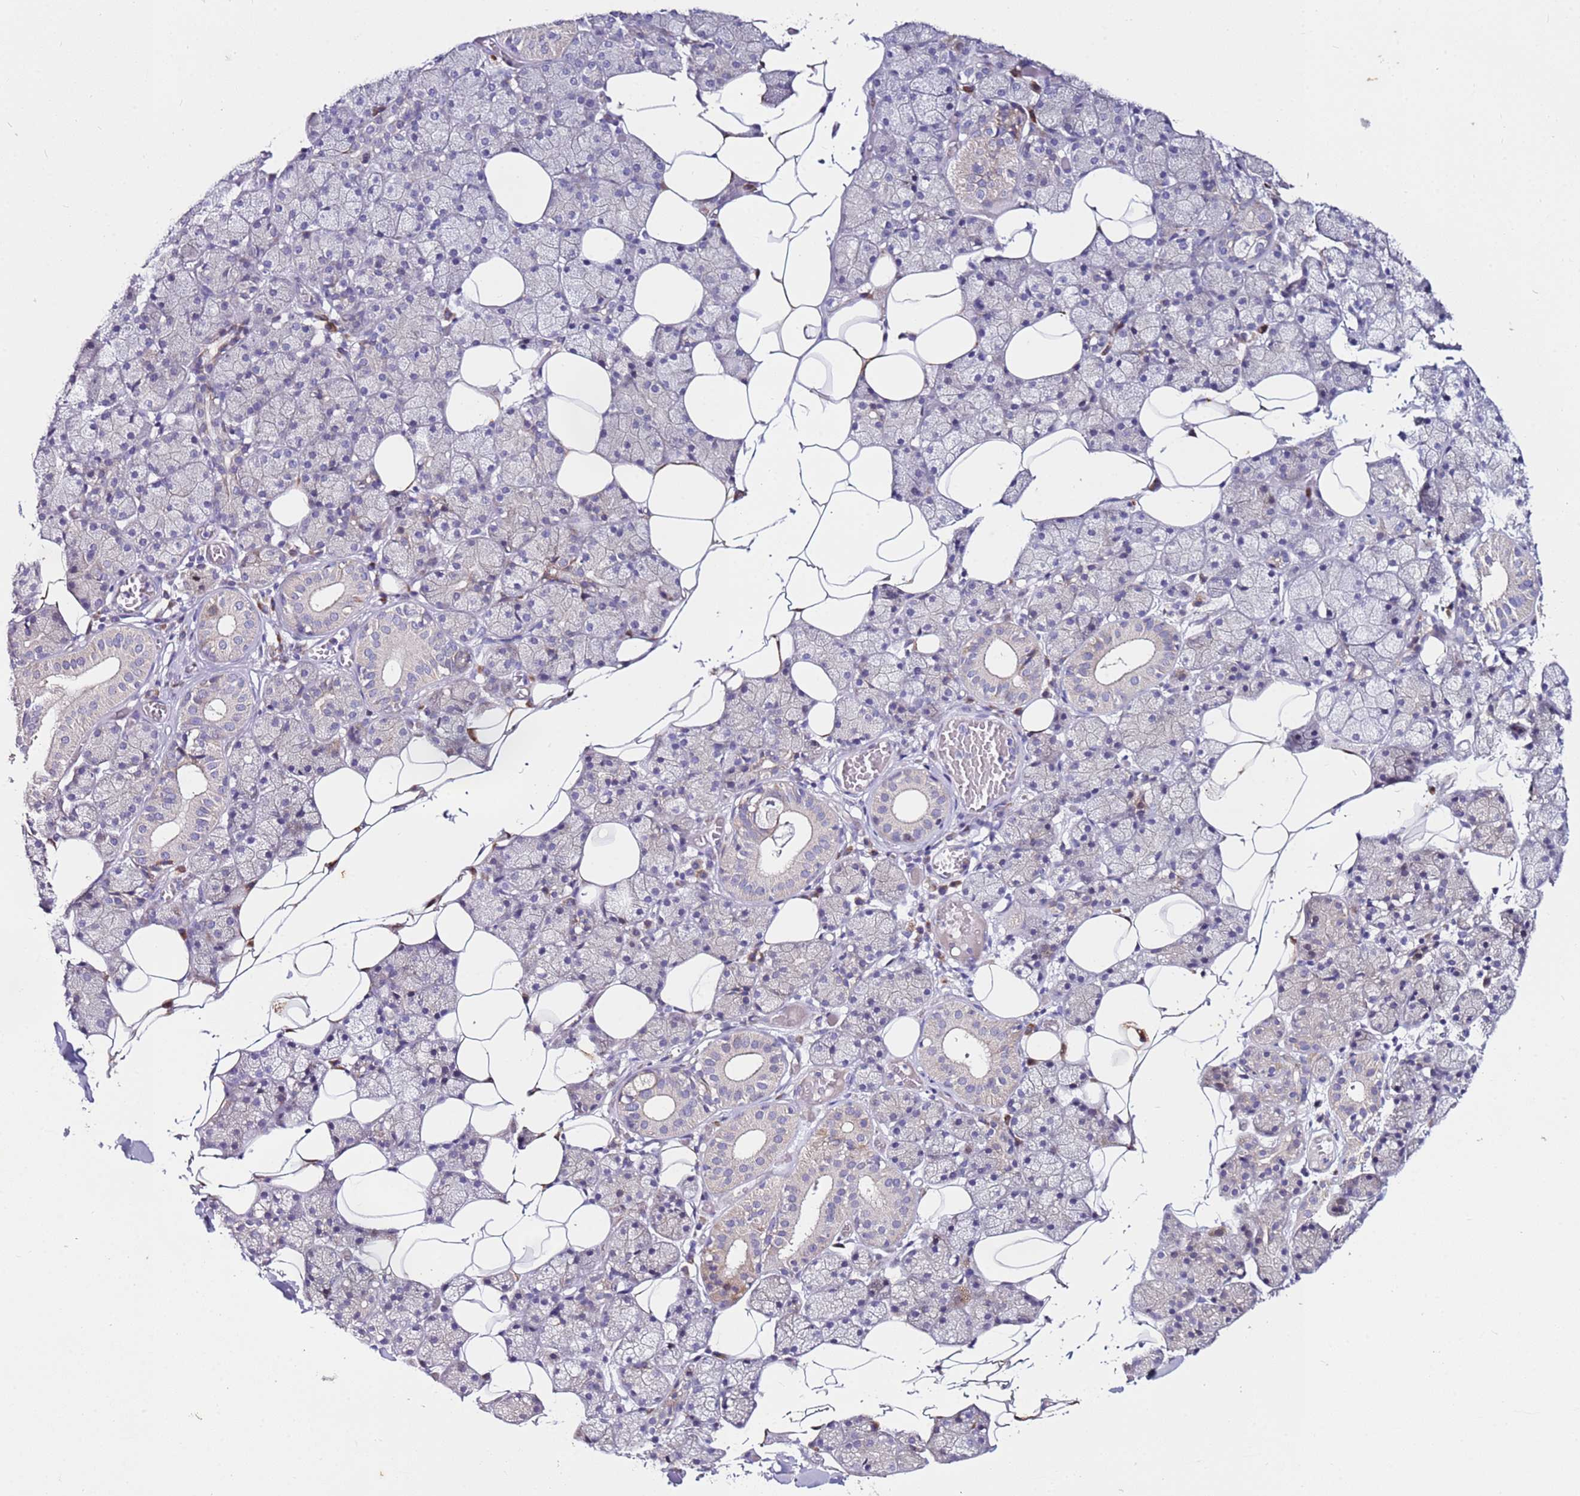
{"staining": {"intensity": "negative", "quantity": "none", "location": "none"}, "tissue": "salivary gland", "cell_type": "Glandular cells", "image_type": "normal", "snomed": [{"axis": "morphology", "description": "Normal tissue, NOS"}, {"axis": "topography", "description": "Salivary gland"}], "caption": "Normal salivary gland was stained to show a protein in brown. There is no significant staining in glandular cells.", "gene": "SRRM5", "patient": {"sex": "female", "age": 33}}